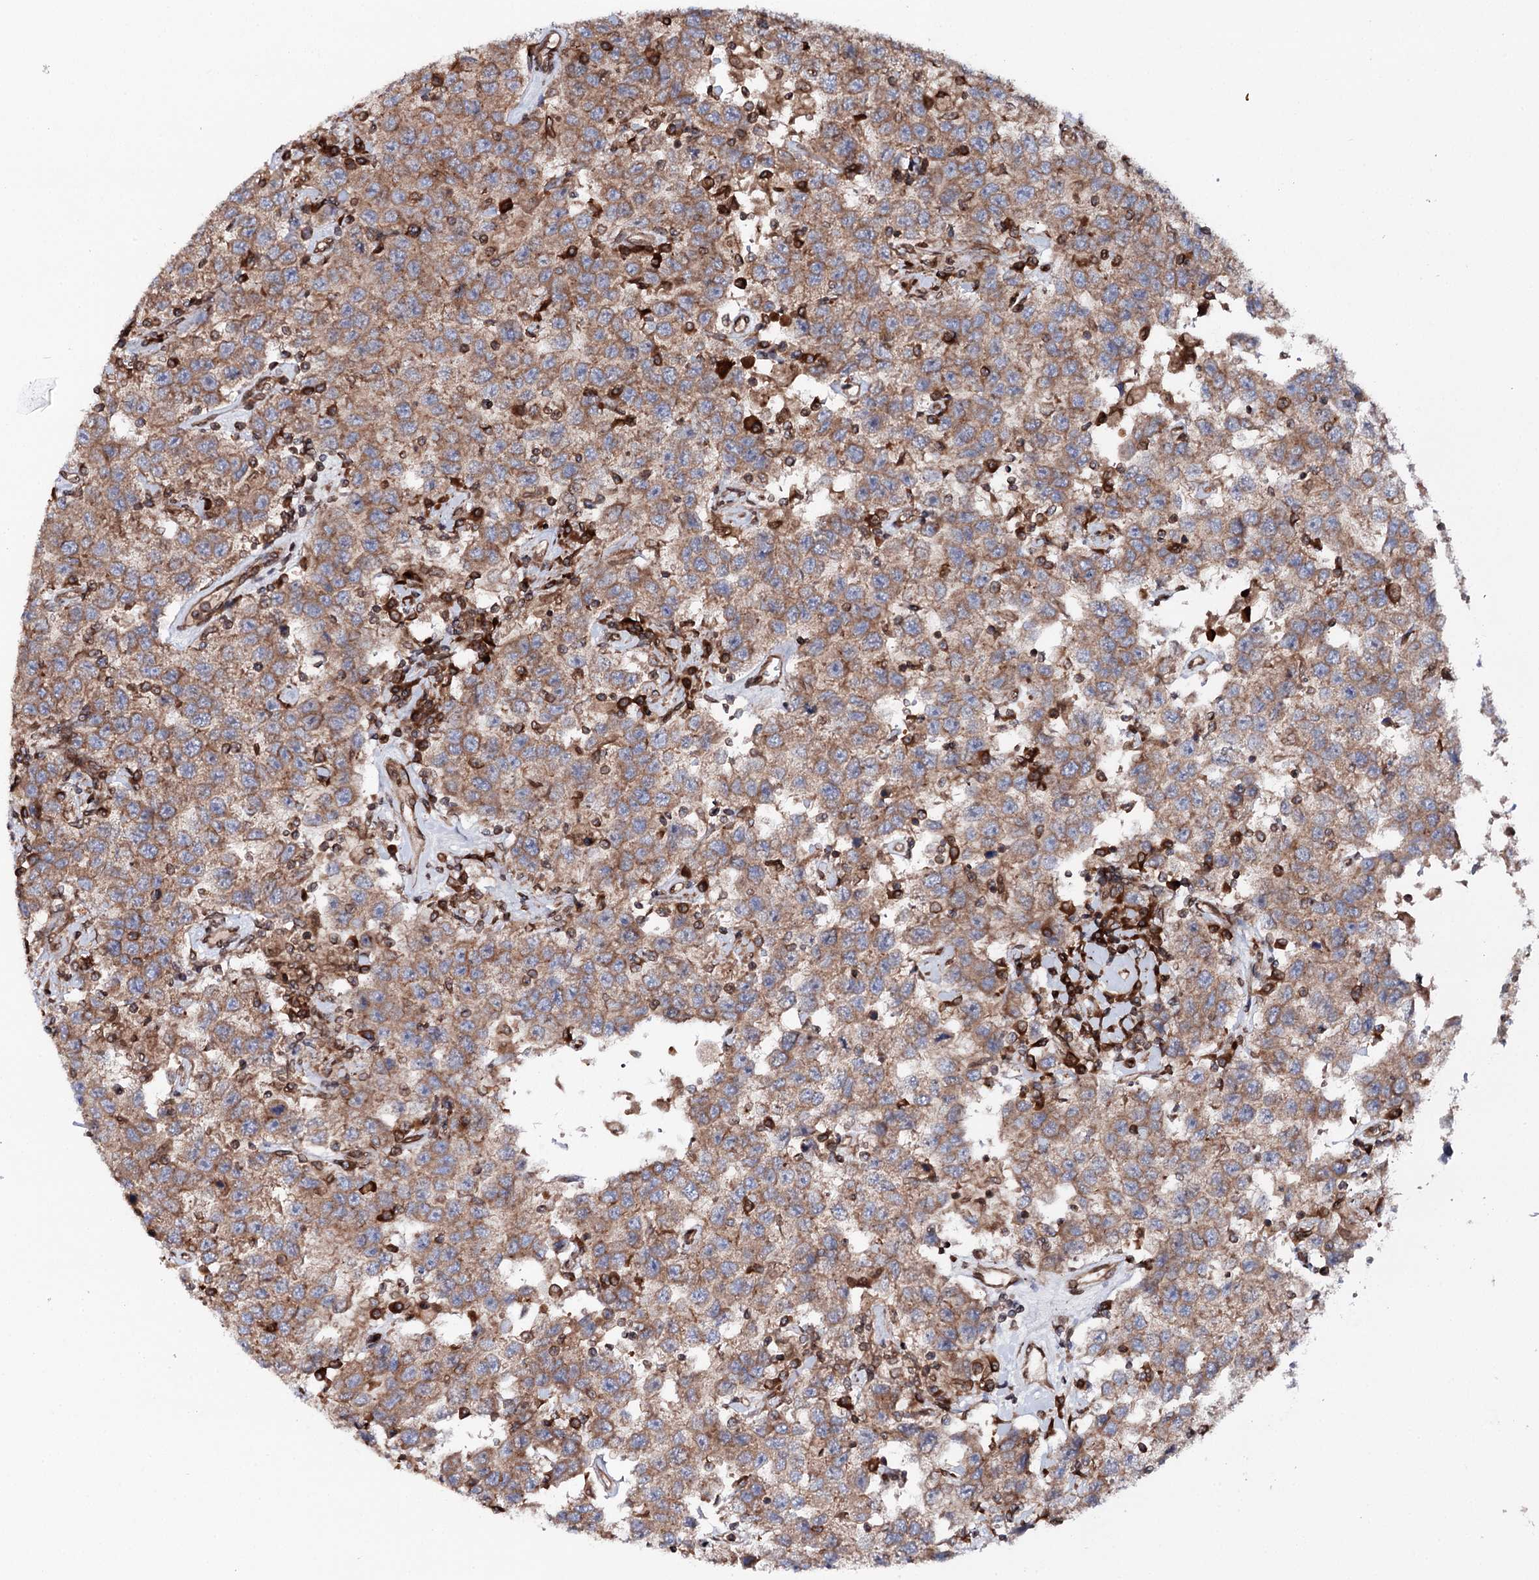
{"staining": {"intensity": "moderate", "quantity": ">75%", "location": "cytoplasmic/membranous"}, "tissue": "testis cancer", "cell_type": "Tumor cells", "image_type": "cancer", "snomed": [{"axis": "morphology", "description": "Seminoma, NOS"}, {"axis": "topography", "description": "Testis"}], "caption": "A high-resolution photomicrograph shows IHC staining of testis cancer, which demonstrates moderate cytoplasmic/membranous expression in approximately >75% of tumor cells. Nuclei are stained in blue.", "gene": "FGFR1OP2", "patient": {"sex": "male", "age": 41}}